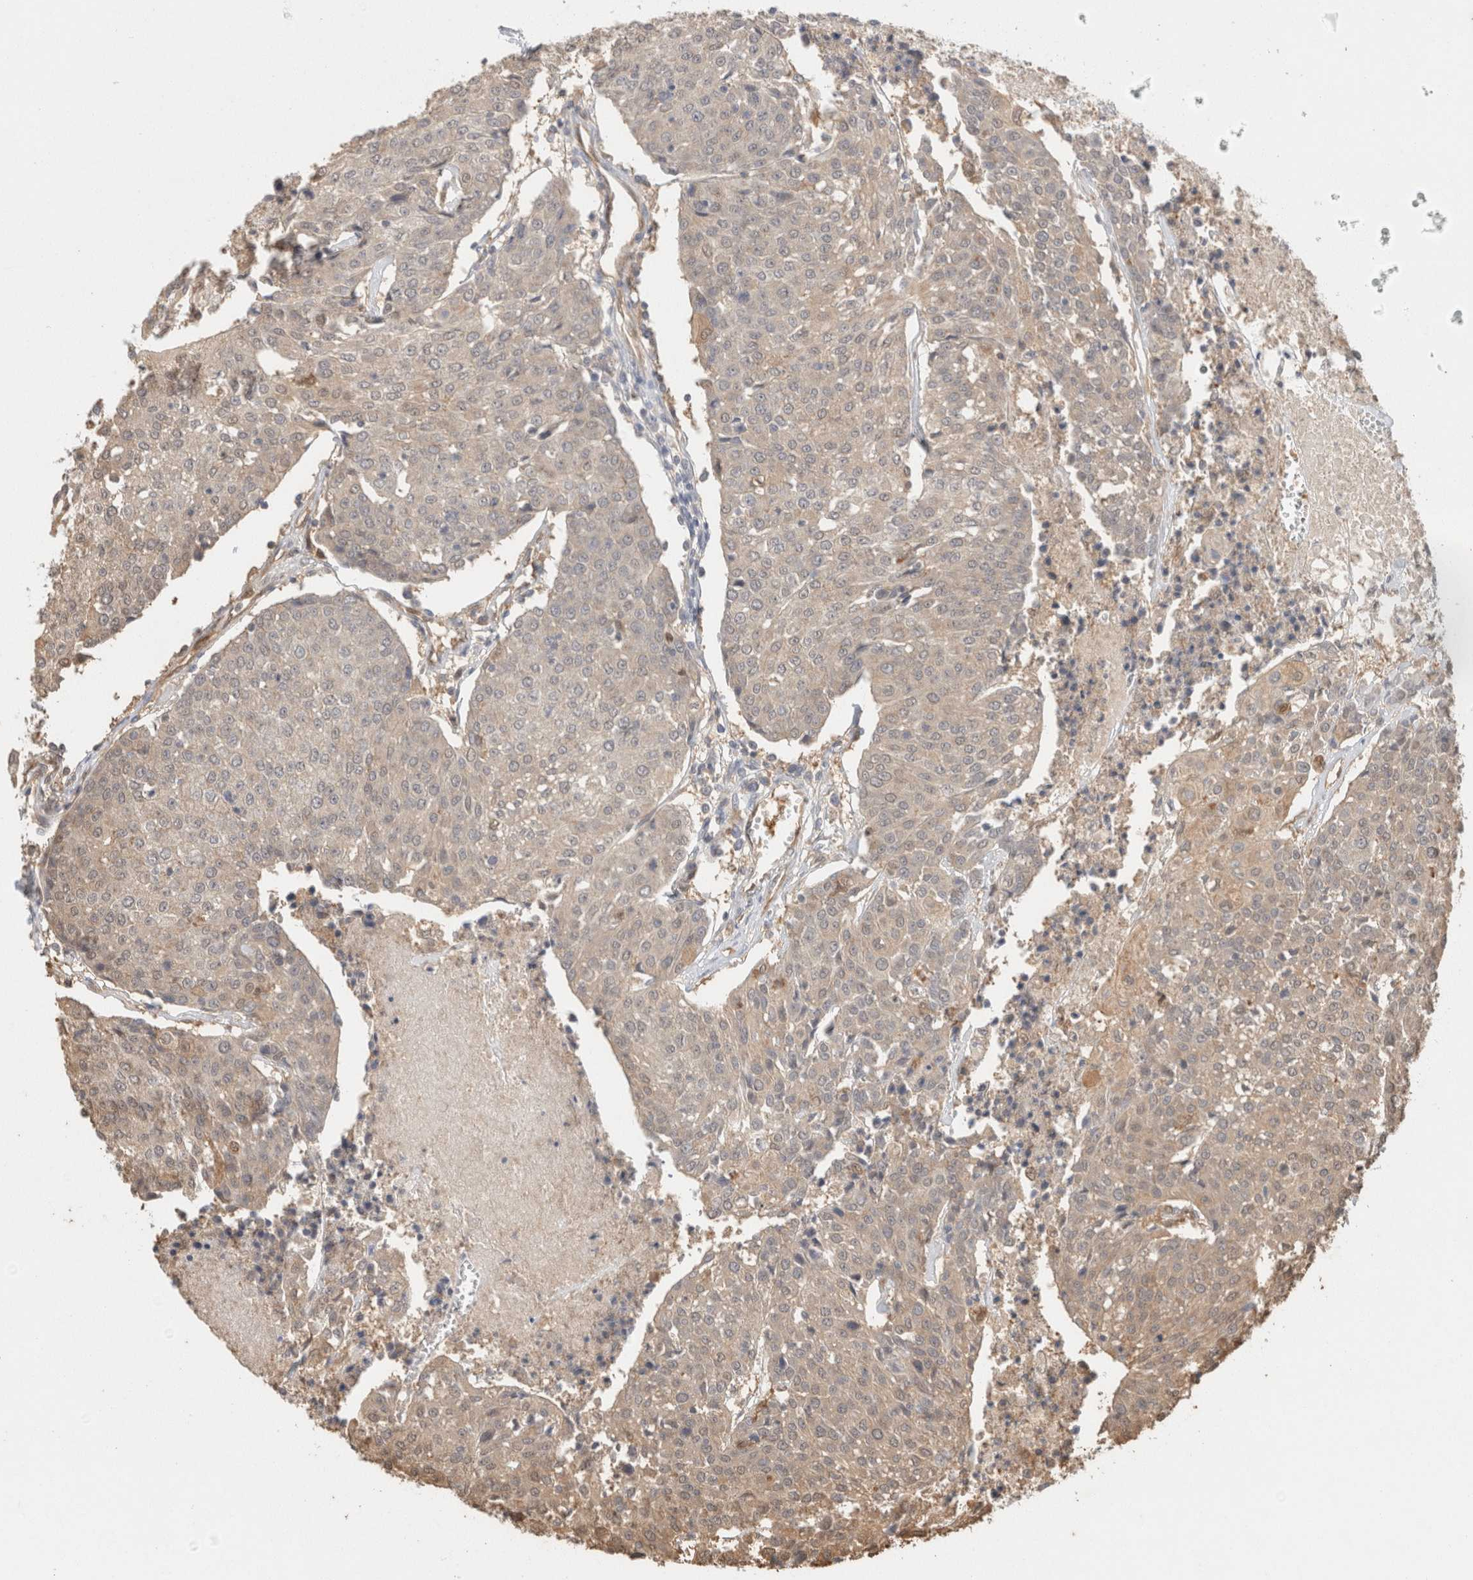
{"staining": {"intensity": "weak", "quantity": "<25%", "location": "cytoplasmic/membranous"}, "tissue": "urothelial cancer", "cell_type": "Tumor cells", "image_type": "cancer", "snomed": [{"axis": "morphology", "description": "Urothelial carcinoma, High grade"}, {"axis": "topography", "description": "Urinary bladder"}], "caption": "This is an immunohistochemistry image of urothelial carcinoma (high-grade). There is no expression in tumor cells.", "gene": "YWHAH", "patient": {"sex": "female", "age": 85}}